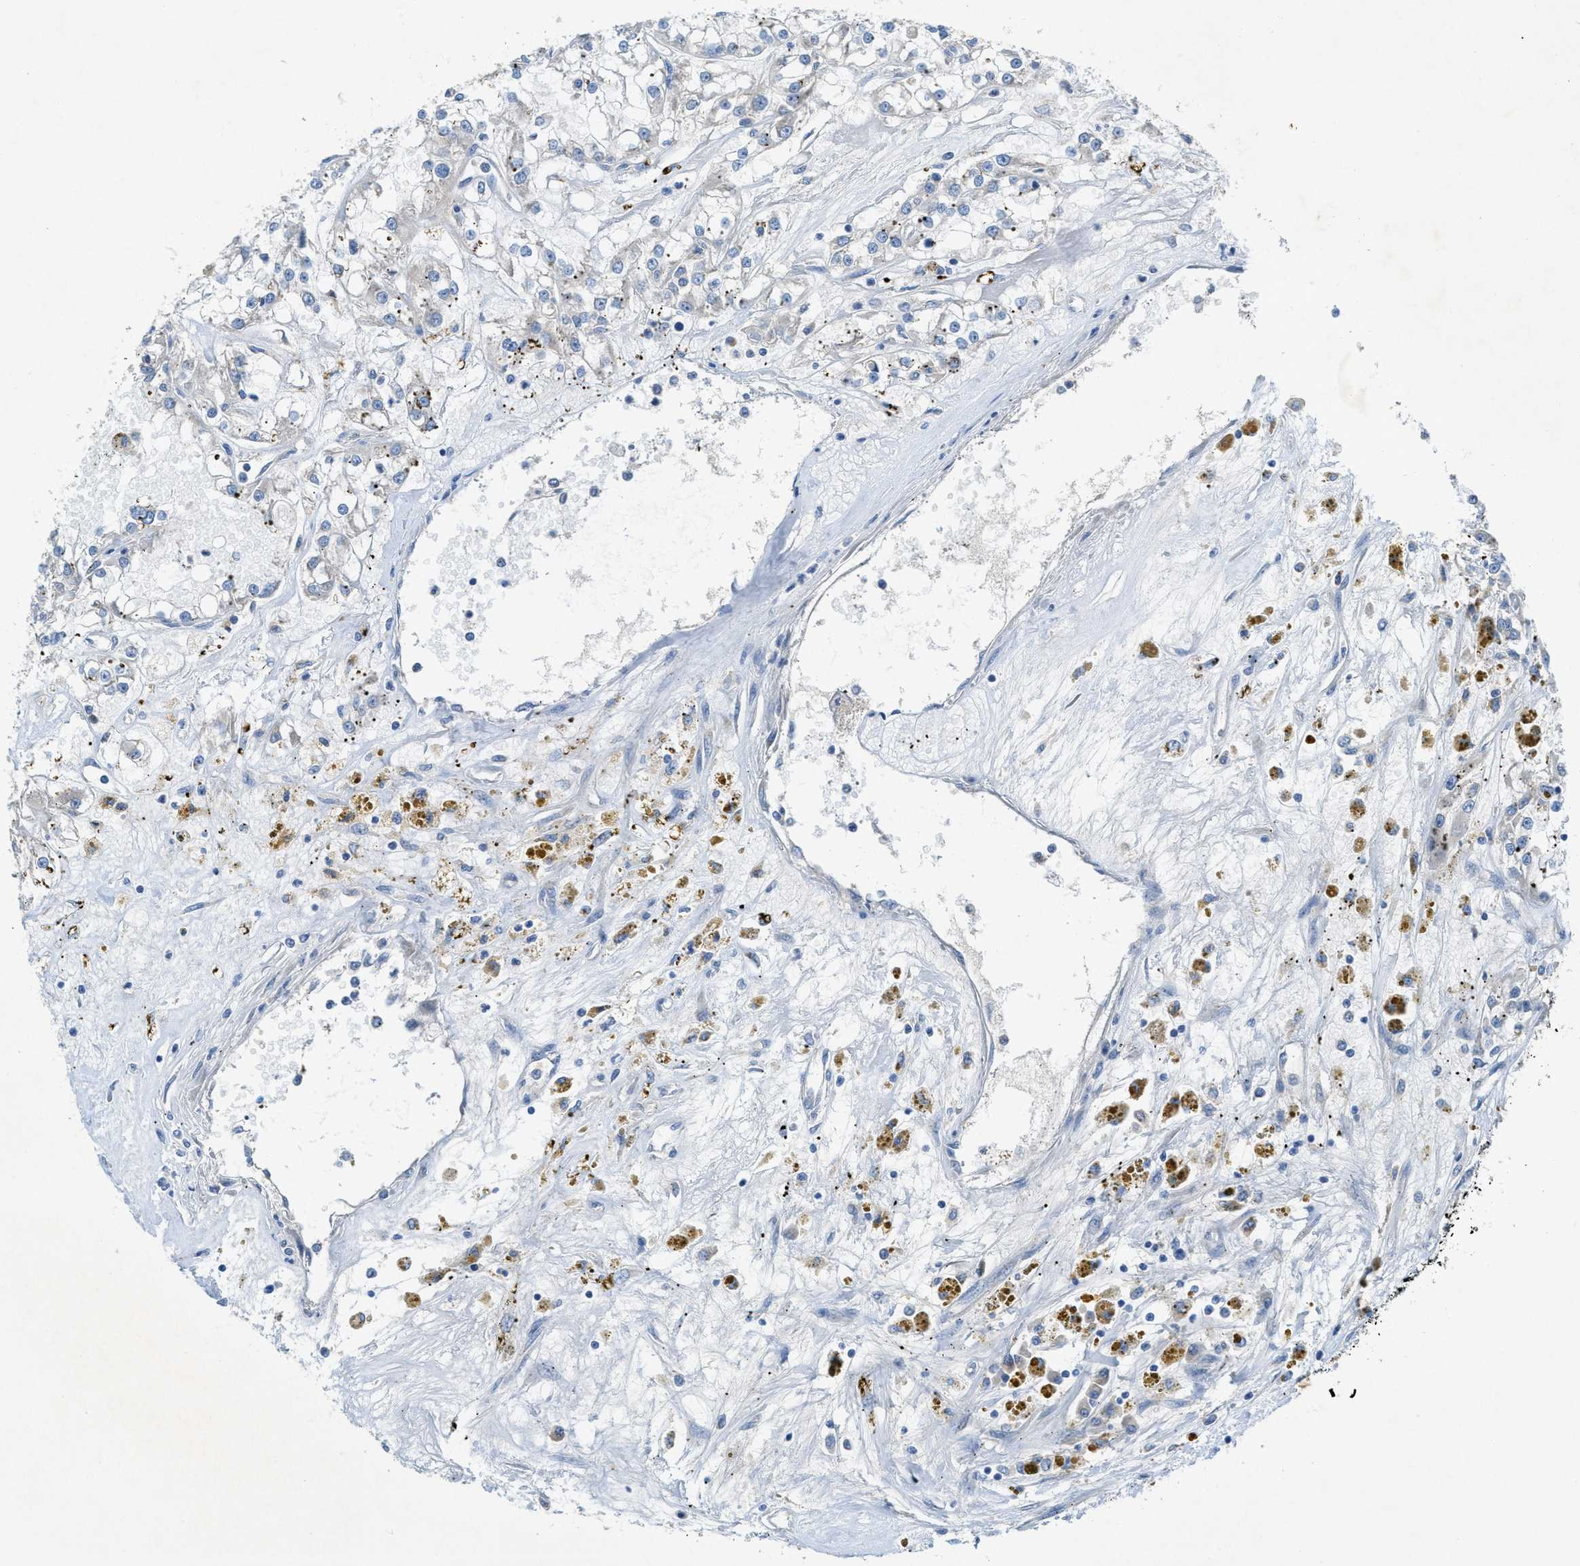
{"staining": {"intensity": "negative", "quantity": "none", "location": "none"}, "tissue": "renal cancer", "cell_type": "Tumor cells", "image_type": "cancer", "snomed": [{"axis": "morphology", "description": "Adenocarcinoma, NOS"}, {"axis": "topography", "description": "Kidney"}], "caption": "Immunohistochemistry of renal cancer (adenocarcinoma) shows no staining in tumor cells.", "gene": "RIPK2", "patient": {"sex": "female", "age": 52}}